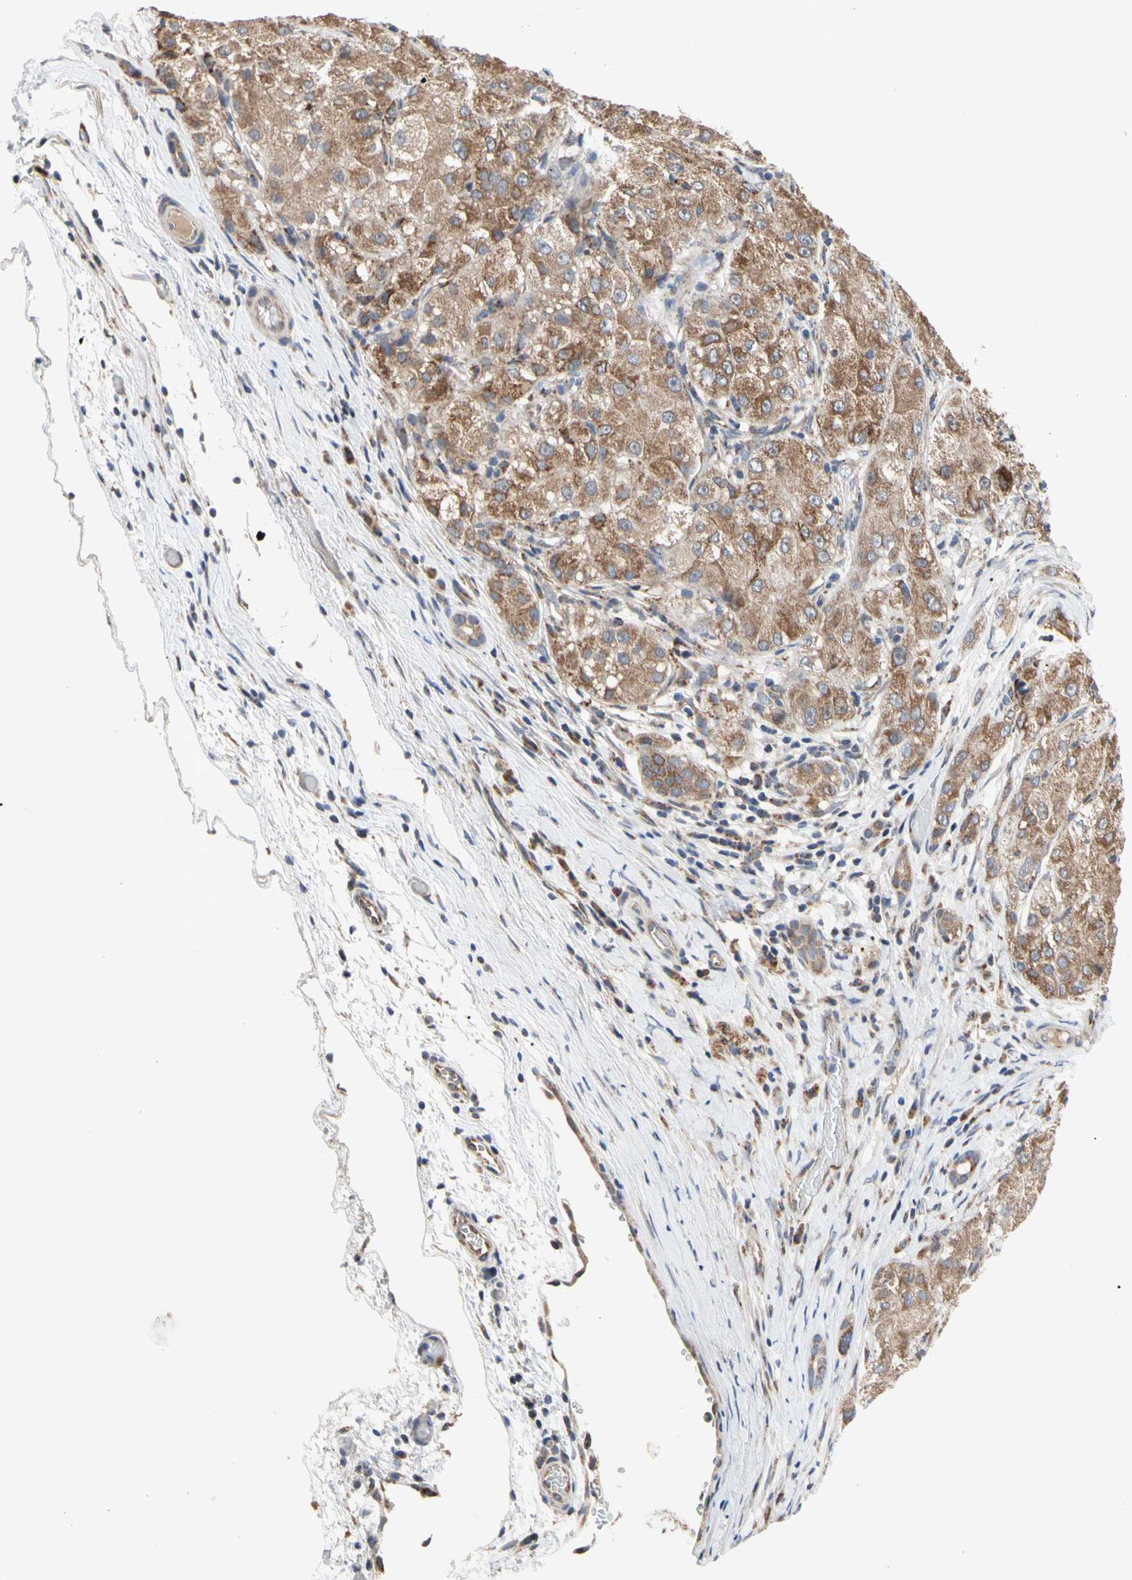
{"staining": {"intensity": "moderate", "quantity": ">75%", "location": "cytoplasmic/membranous"}, "tissue": "liver cancer", "cell_type": "Tumor cells", "image_type": "cancer", "snomed": [{"axis": "morphology", "description": "Carcinoma, Hepatocellular, NOS"}, {"axis": "topography", "description": "Liver"}], "caption": "Immunohistochemical staining of human liver cancer (hepatocellular carcinoma) reveals moderate cytoplasmic/membranous protein expression in approximately >75% of tumor cells. (IHC, brightfield microscopy, high magnification).", "gene": "GPD2", "patient": {"sex": "male", "age": 80}}